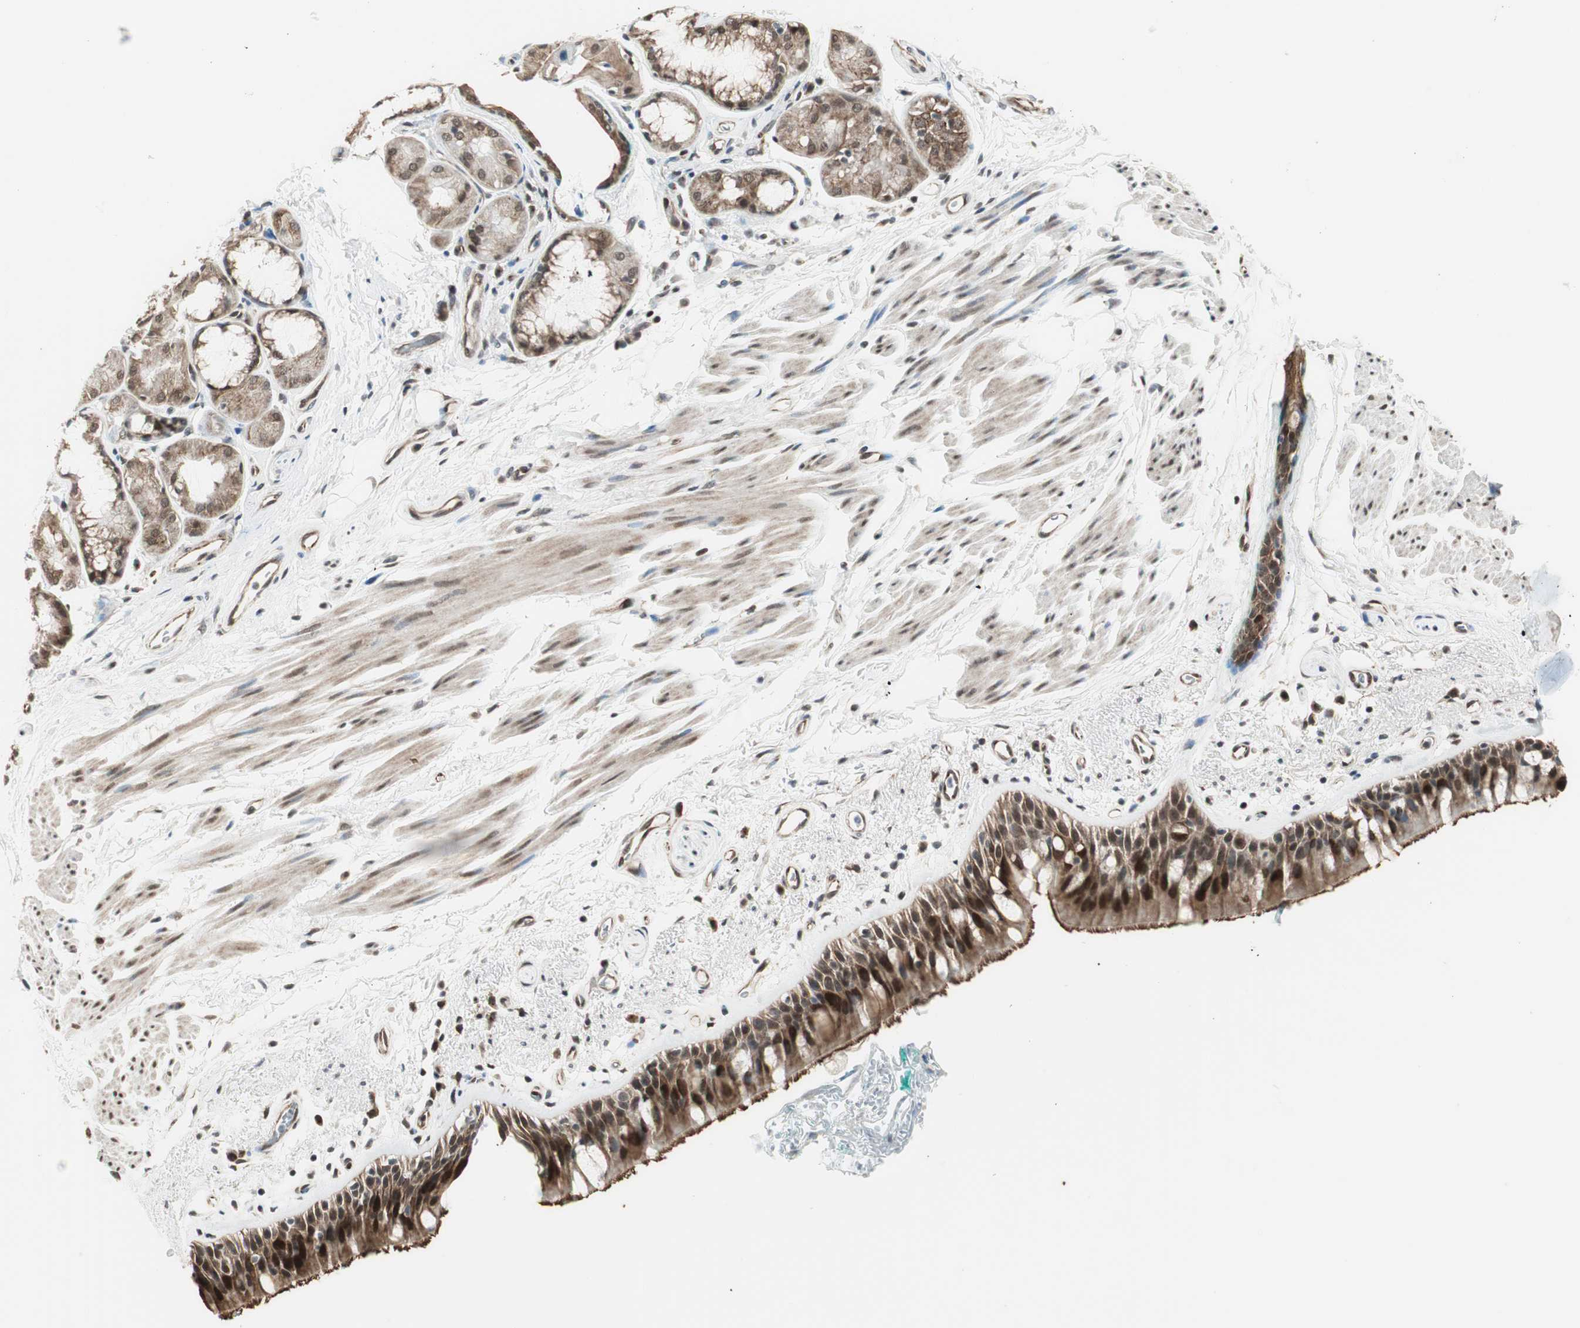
{"staining": {"intensity": "strong", "quantity": ">75%", "location": "cytoplasmic/membranous,nuclear"}, "tissue": "bronchus", "cell_type": "Respiratory epithelial cells", "image_type": "normal", "snomed": [{"axis": "morphology", "description": "Normal tissue, NOS"}, {"axis": "morphology", "description": "Adenocarcinoma, NOS"}, {"axis": "topography", "description": "Bronchus"}, {"axis": "topography", "description": "Lung"}], "caption": "IHC of benign bronchus displays high levels of strong cytoplasmic/membranous,nuclear positivity in approximately >75% of respiratory epithelial cells. (Brightfield microscopy of DAB IHC at high magnification).", "gene": "ZBTB17", "patient": {"sex": "female", "age": 54}}